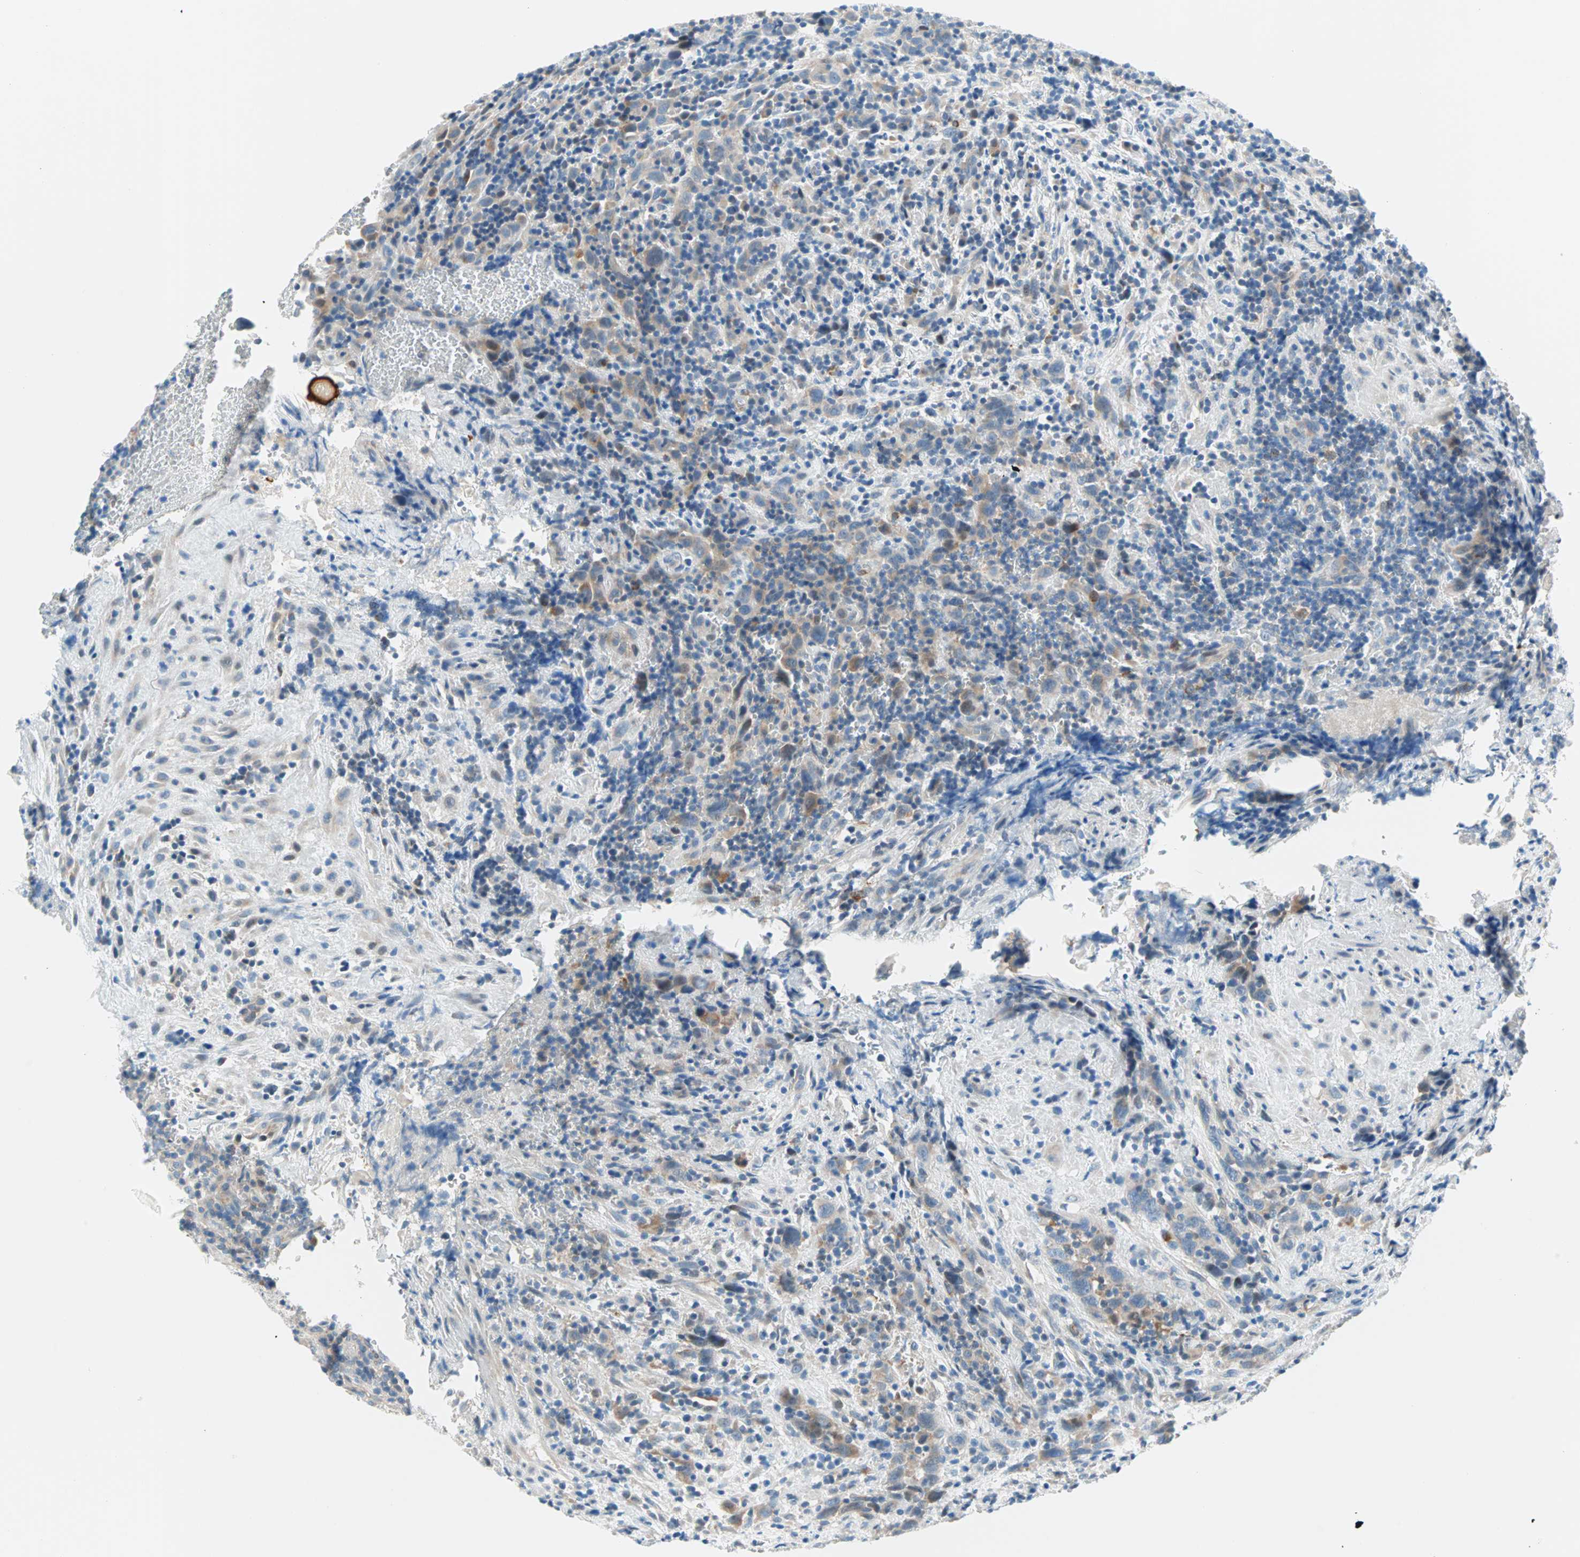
{"staining": {"intensity": "weak", "quantity": "25%-75%", "location": "cytoplasmic/membranous"}, "tissue": "urothelial cancer", "cell_type": "Tumor cells", "image_type": "cancer", "snomed": [{"axis": "morphology", "description": "Urothelial carcinoma, High grade"}, {"axis": "topography", "description": "Urinary bladder"}], "caption": "Brown immunohistochemical staining in human urothelial cancer demonstrates weak cytoplasmic/membranous expression in about 25%-75% of tumor cells.", "gene": "TMEM163", "patient": {"sex": "male", "age": 61}}